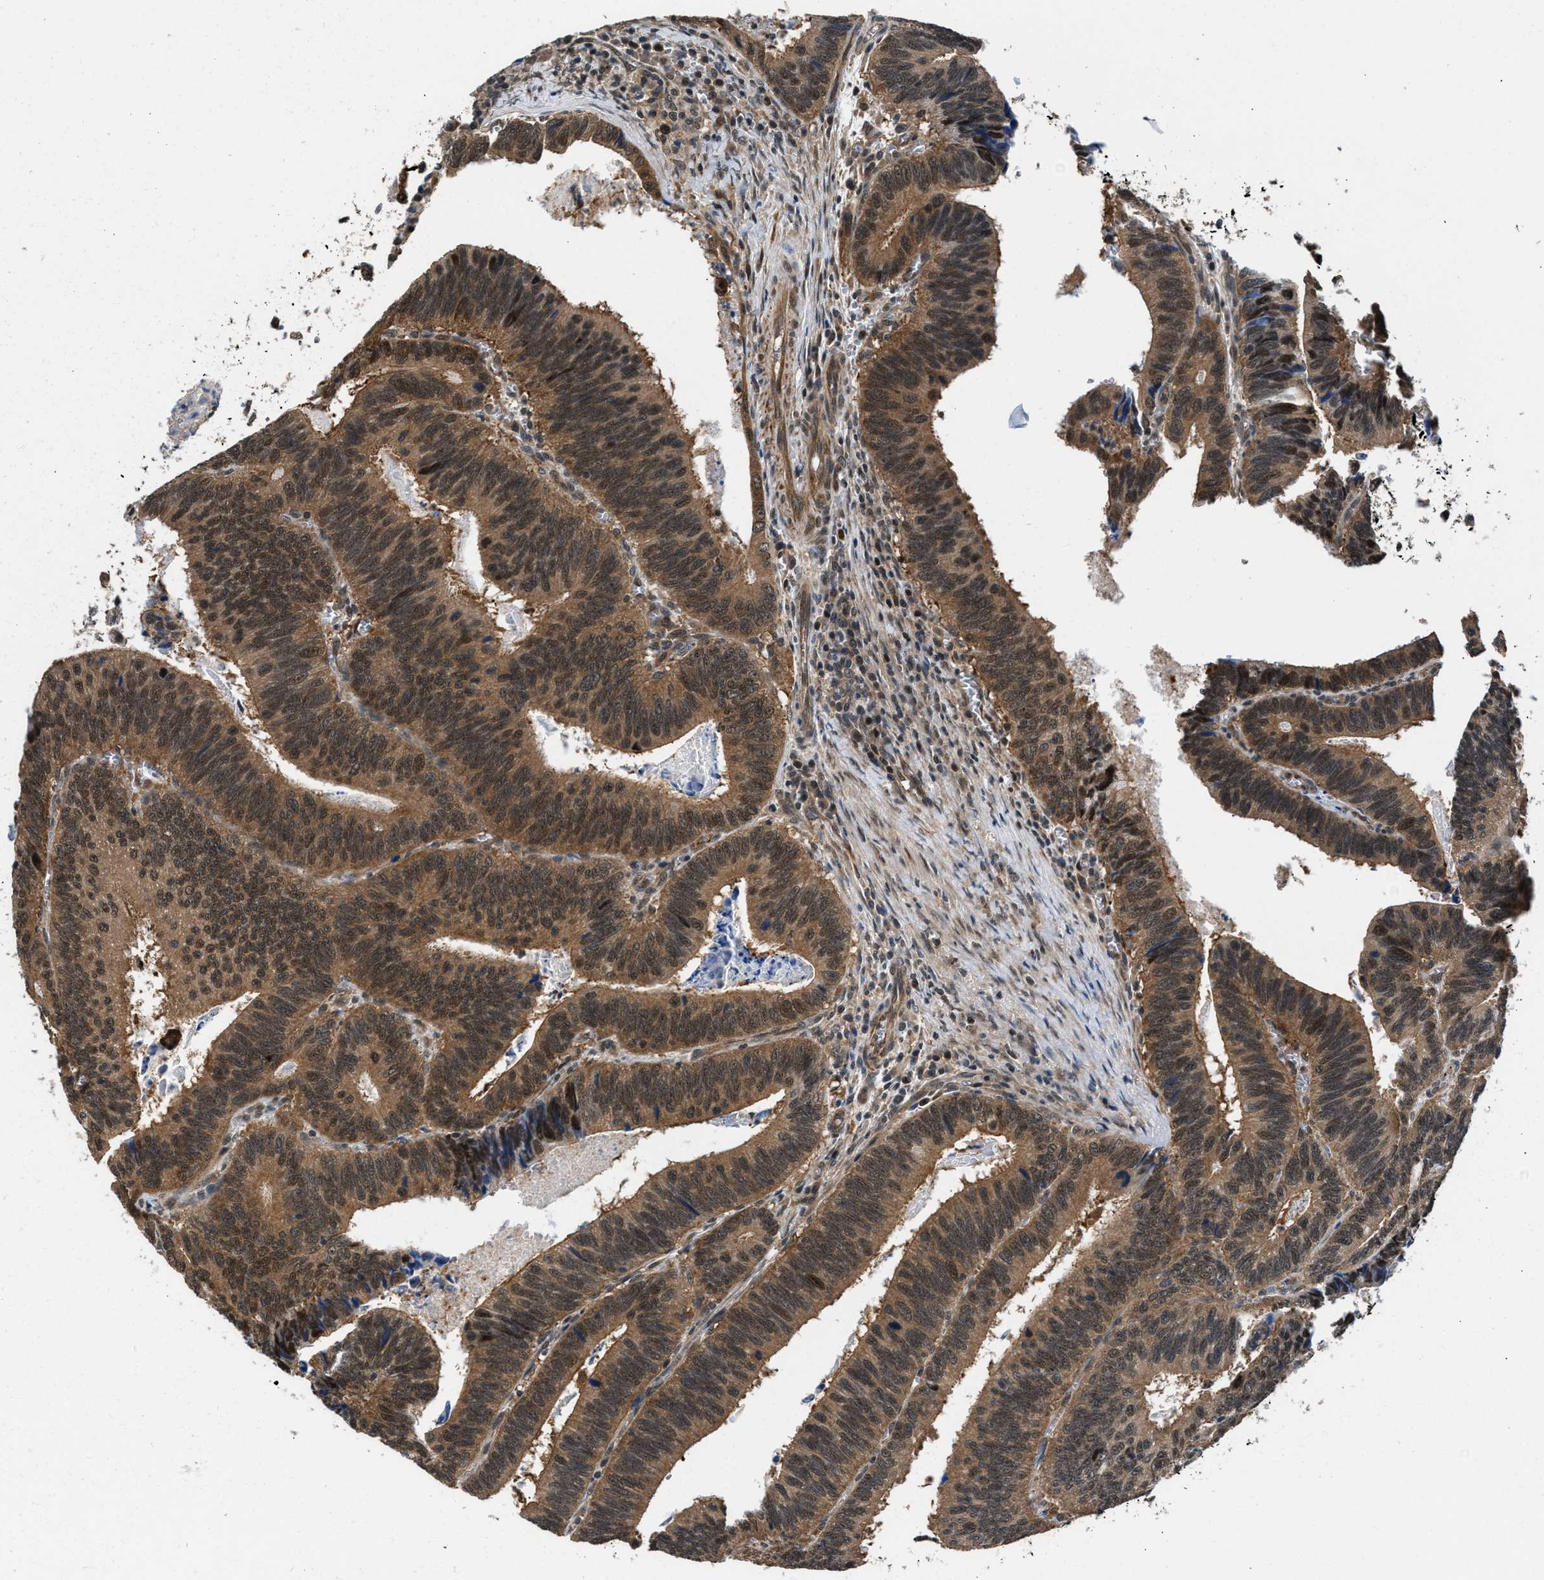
{"staining": {"intensity": "moderate", "quantity": ">75%", "location": "cytoplasmic/membranous,nuclear"}, "tissue": "colorectal cancer", "cell_type": "Tumor cells", "image_type": "cancer", "snomed": [{"axis": "morphology", "description": "Inflammation, NOS"}, {"axis": "morphology", "description": "Adenocarcinoma, NOS"}, {"axis": "topography", "description": "Colon"}], "caption": "The micrograph displays staining of adenocarcinoma (colorectal), revealing moderate cytoplasmic/membranous and nuclear protein staining (brown color) within tumor cells.", "gene": "RBM33", "patient": {"sex": "male", "age": 72}}